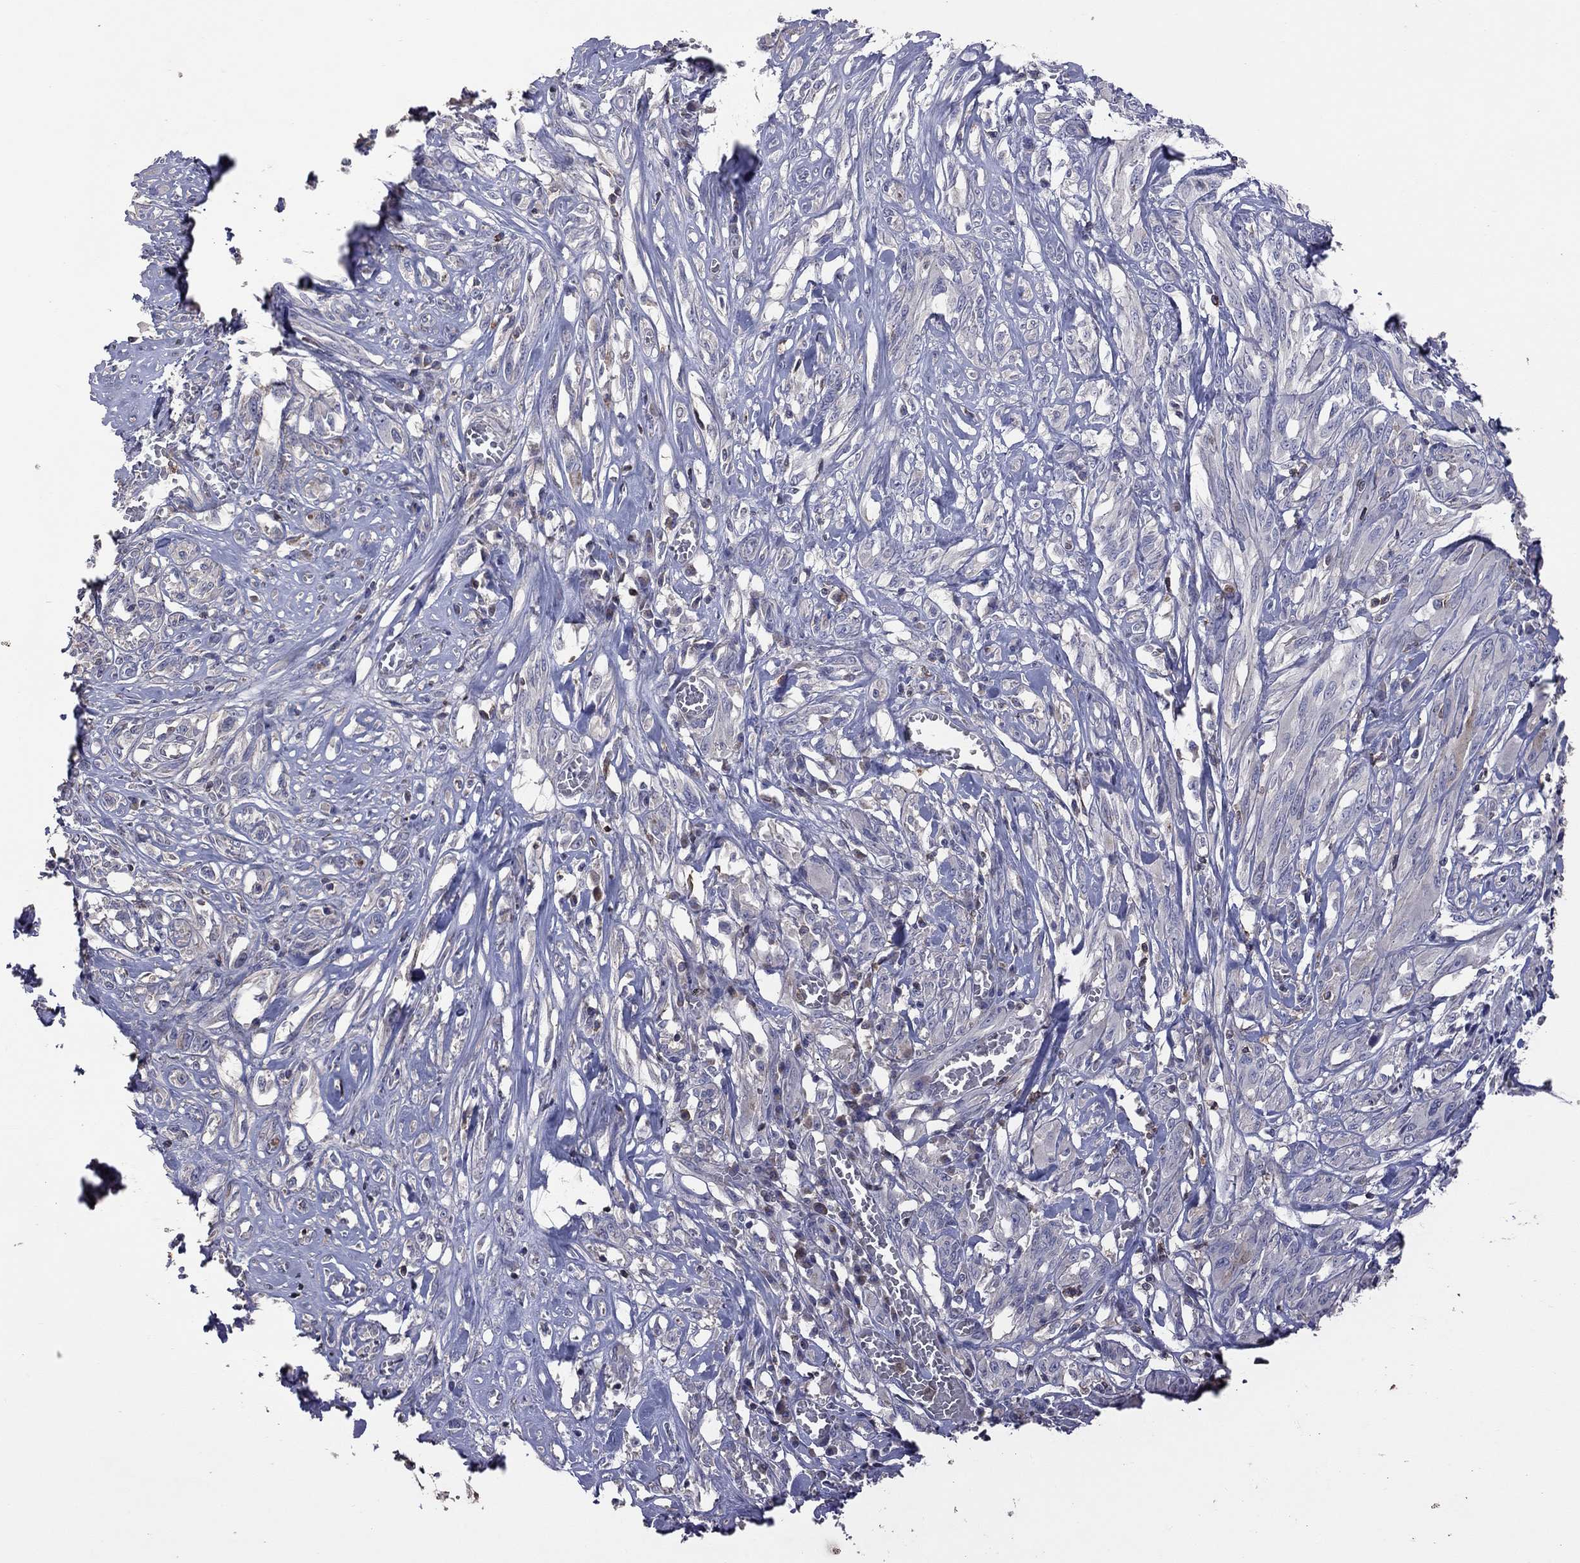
{"staining": {"intensity": "negative", "quantity": "none", "location": "none"}, "tissue": "melanoma", "cell_type": "Tumor cells", "image_type": "cancer", "snomed": [{"axis": "morphology", "description": "Malignant melanoma, NOS"}, {"axis": "topography", "description": "Skin"}], "caption": "An IHC photomicrograph of malignant melanoma is shown. There is no staining in tumor cells of malignant melanoma.", "gene": "IPCEF1", "patient": {"sex": "female", "age": 91}}